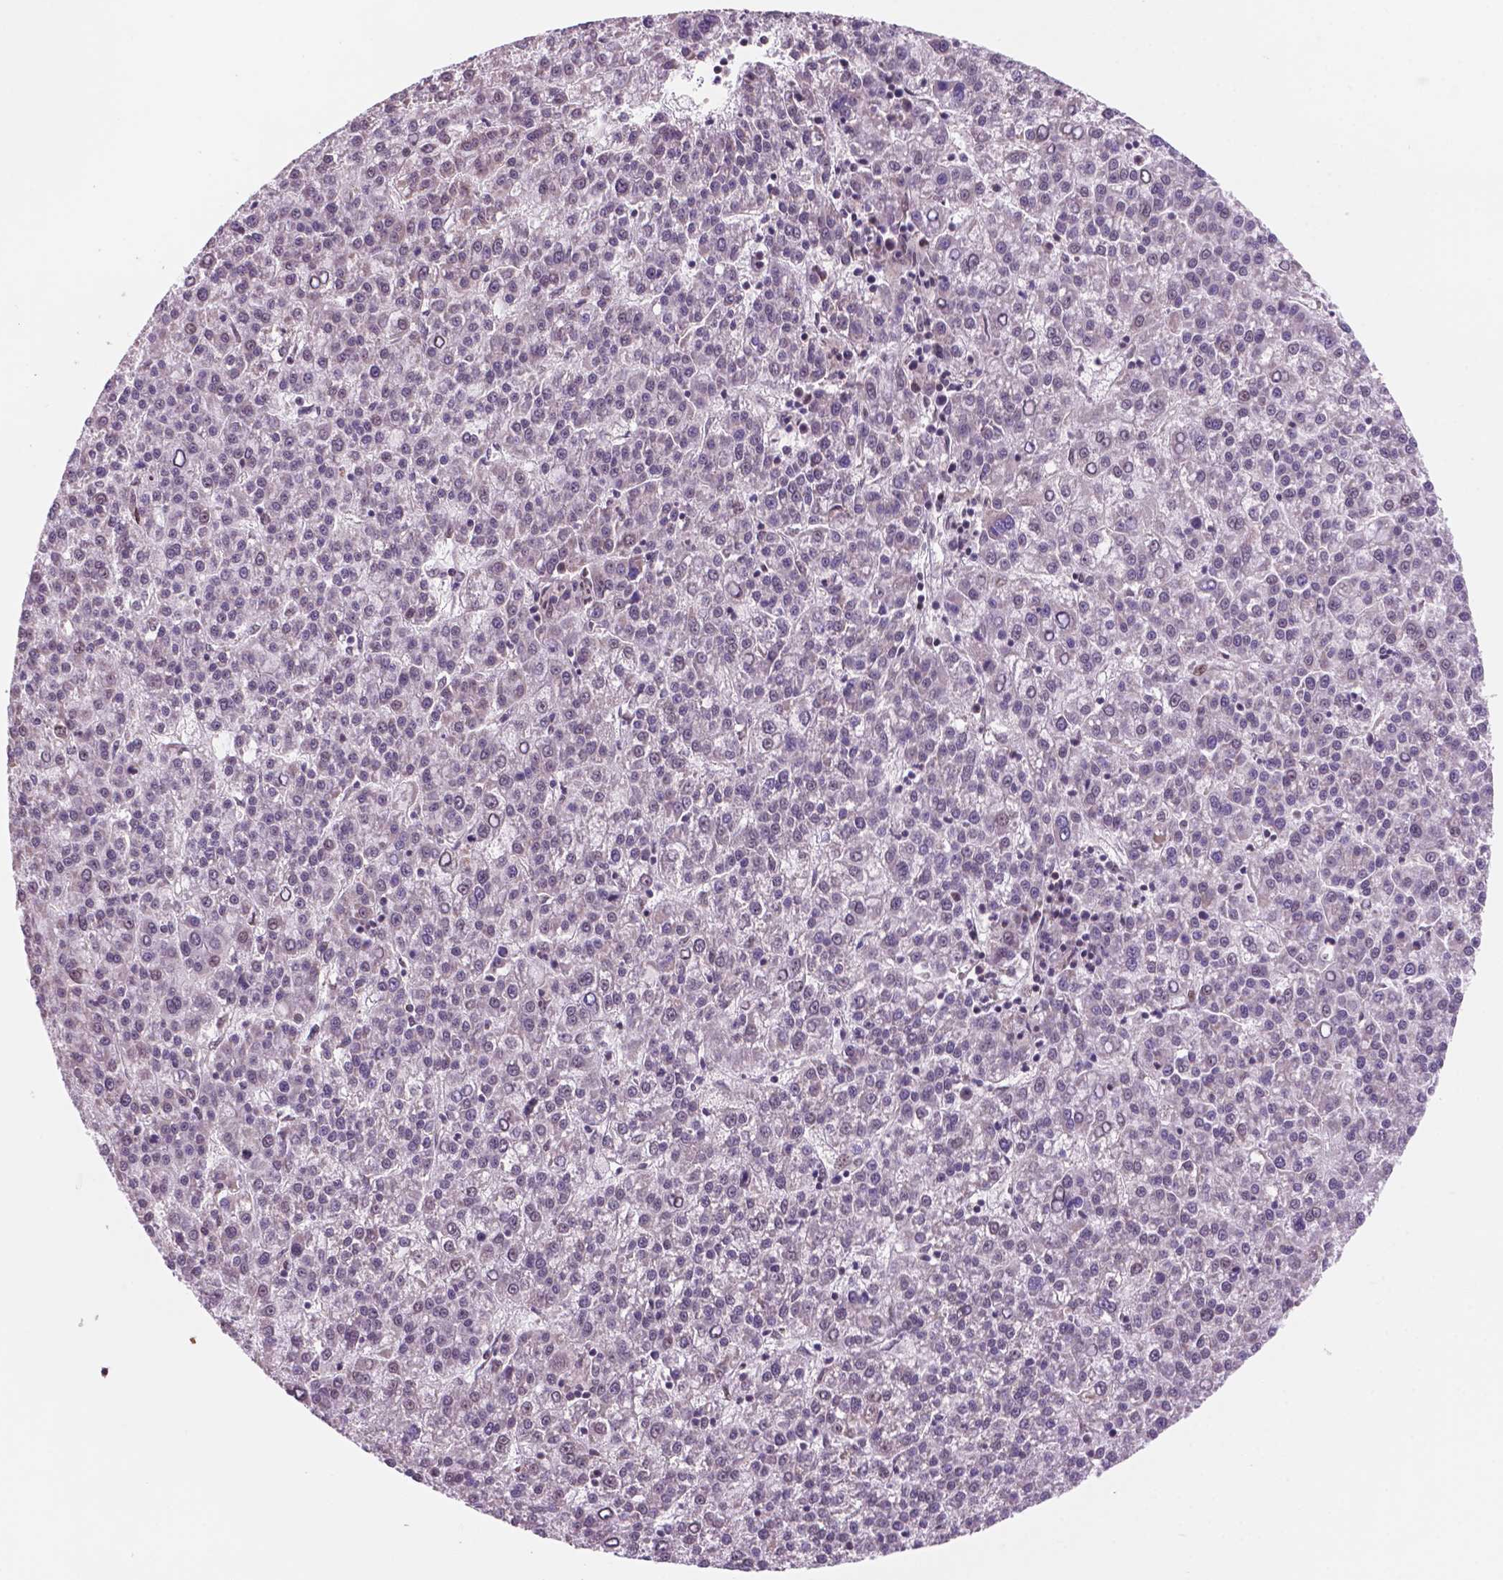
{"staining": {"intensity": "negative", "quantity": "none", "location": "none"}, "tissue": "liver cancer", "cell_type": "Tumor cells", "image_type": "cancer", "snomed": [{"axis": "morphology", "description": "Carcinoma, Hepatocellular, NOS"}, {"axis": "topography", "description": "Liver"}], "caption": "Immunohistochemistry of liver cancer (hepatocellular carcinoma) demonstrates no positivity in tumor cells. (Brightfield microscopy of DAB (3,3'-diaminobenzidine) immunohistochemistry (IHC) at high magnification).", "gene": "NDUFA10", "patient": {"sex": "female", "age": 58}}